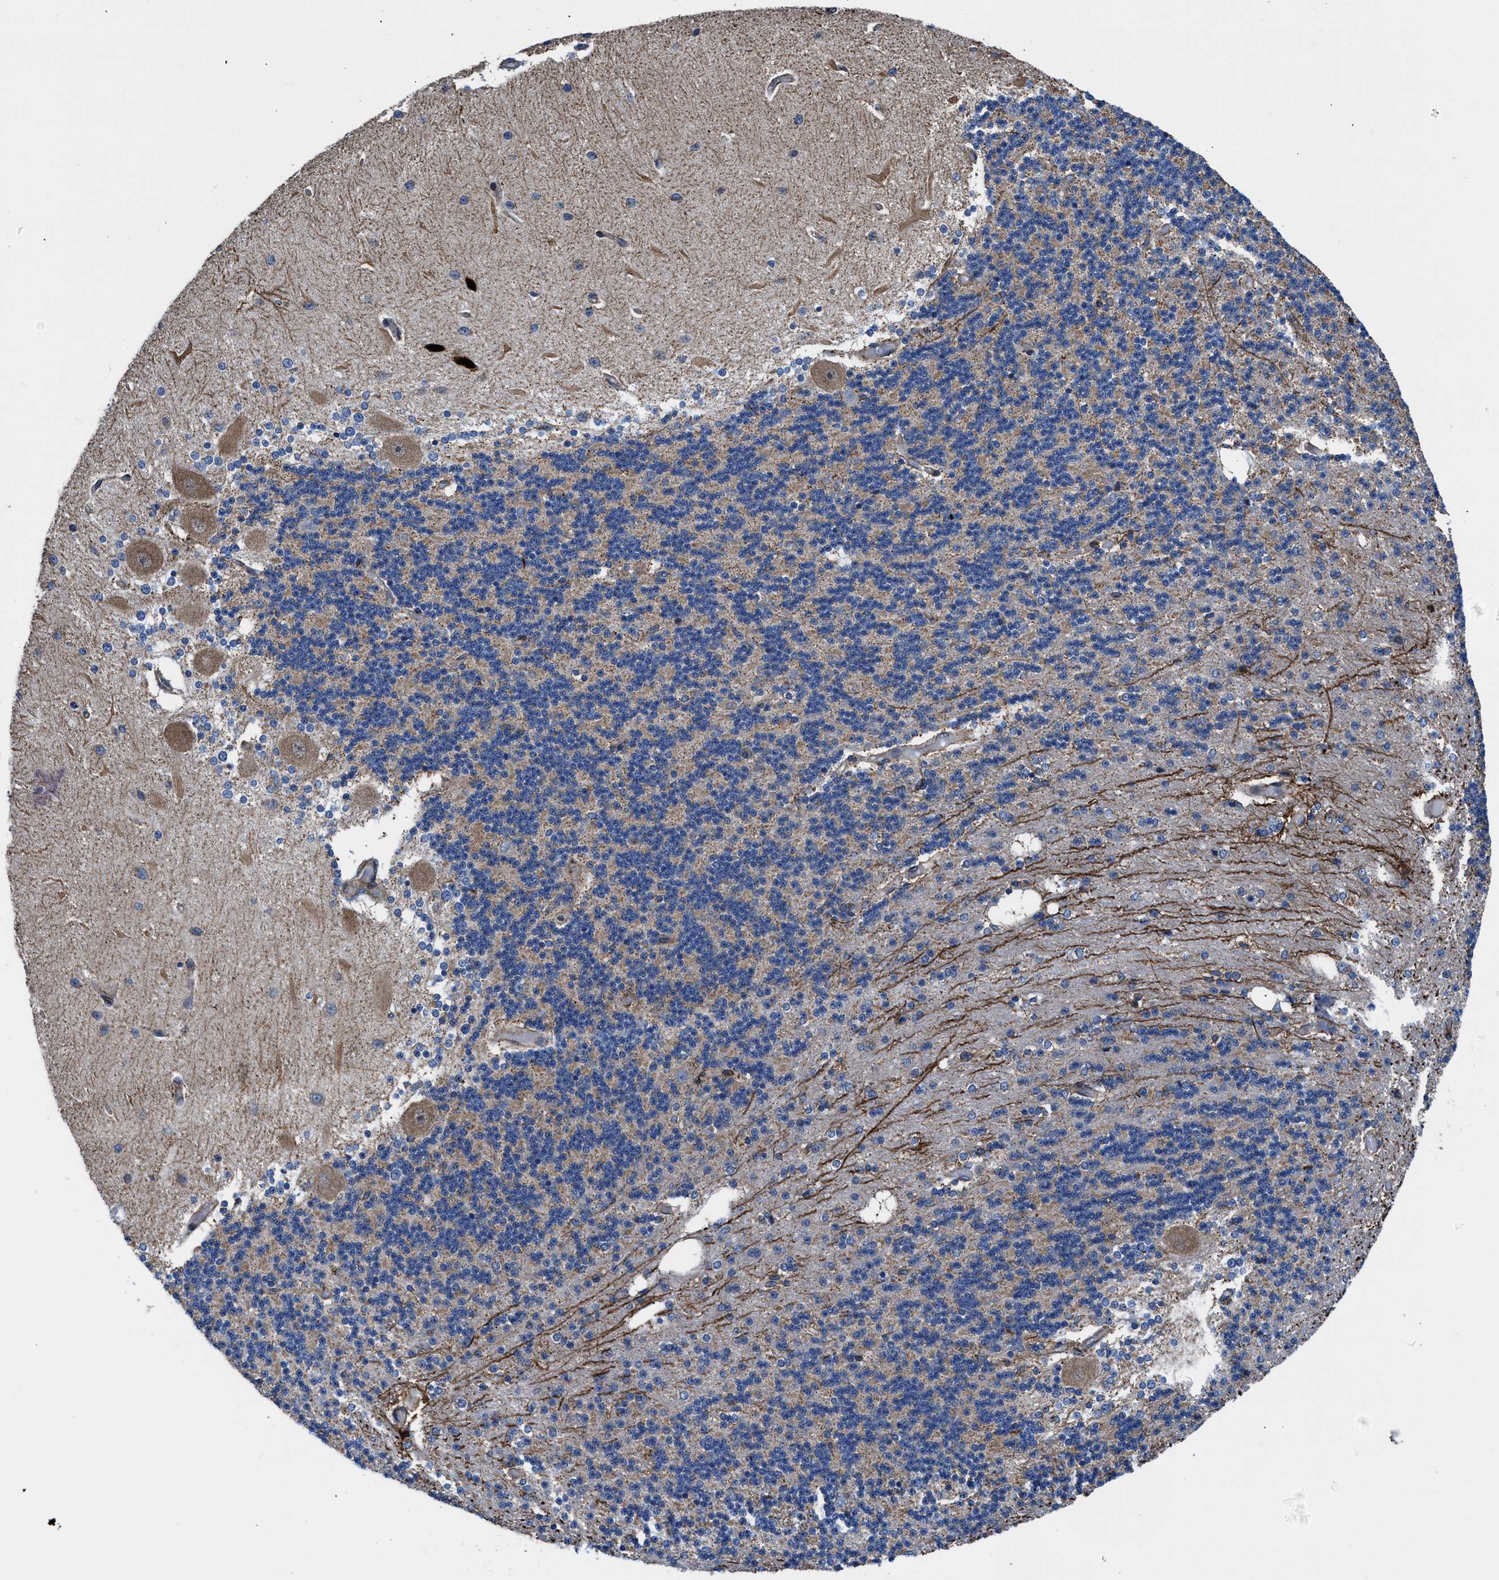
{"staining": {"intensity": "moderate", "quantity": "<25%", "location": "cytoplasmic/membranous"}, "tissue": "cerebellum", "cell_type": "Cells in granular layer", "image_type": "normal", "snomed": [{"axis": "morphology", "description": "Normal tissue, NOS"}, {"axis": "topography", "description": "Cerebellum"}], "caption": "The micrograph shows immunohistochemical staining of benign cerebellum. There is moderate cytoplasmic/membranous positivity is appreciated in approximately <25% of cells in granular layer. (Stains: DAB (3,3'-diaminobenzidine) in brown, nuclei in blue, Microscopy: brightfield microscopy at high magnification).", "gene": "PRR15L", "patient": {"sex": "female", "age": 54}}